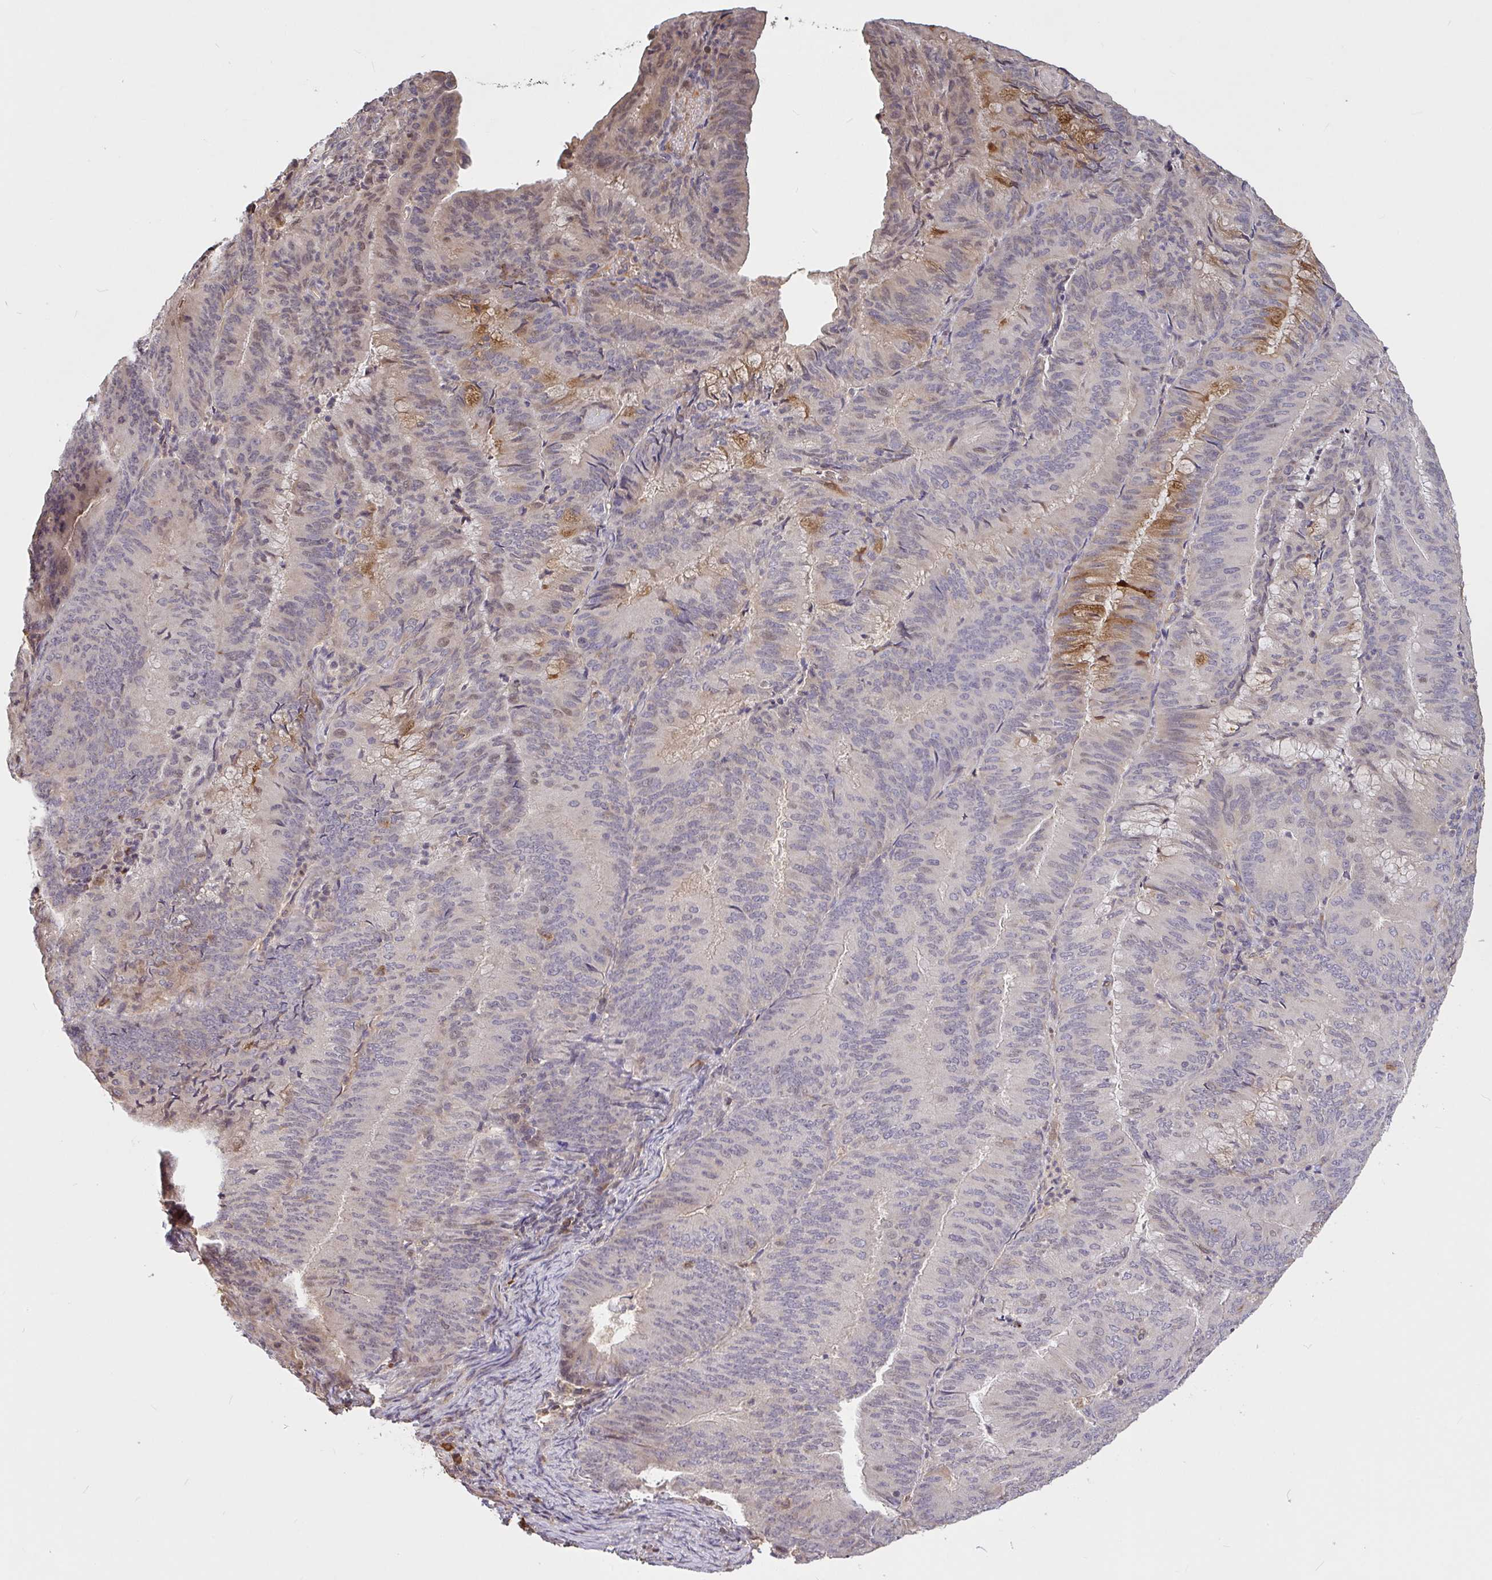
{"staining": {"intensity": "moderate", "quantity": "<25%", "location": "cytoplasmic/membranous"}, "tissue": "endometrial cancer", "cell_type": "Tumor cells", "image_type": "cancer", "snomed": [{"axis": "morphology", "description": "Adenocarcinoma, NOS"}, {"axis": "topography", "description": "Endometrium"}], "caption": "Human endometrial cancer stained with a protein marker demonstrates moderate staining in tumor cells.", "gene": "FCER1A", "patient": {"sex": "female", "age": 57}}